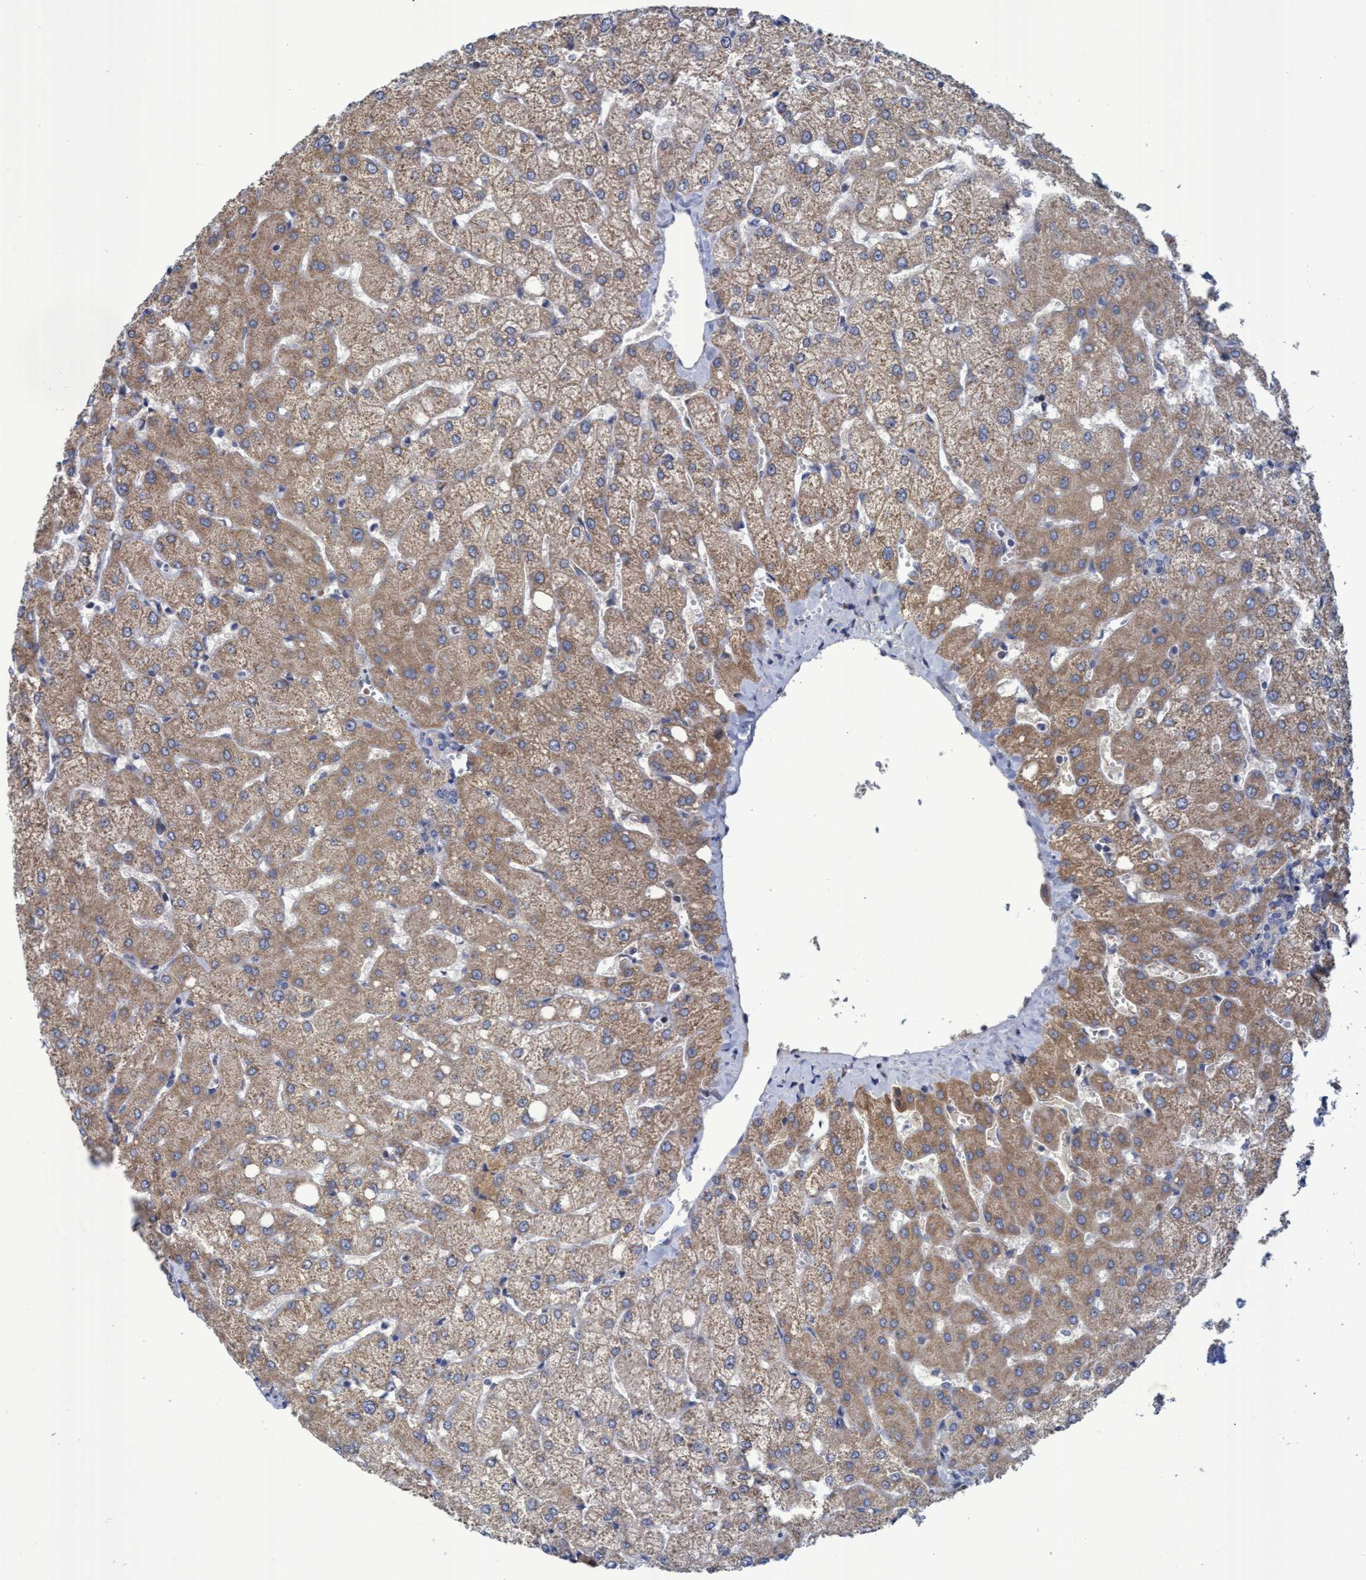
{"staining": {"intensity": "negative", "quantity": "none", "location": "none"}, "tissue": "liver", "cell_type": "Cholangiocytes", "image_type": "normal", "snomed": [{"axis": "morphology", "description": "Normal tissue, NOS"}, {"axis": "topography", "description": "Liver"}], "caption": "This image is of benign liver stained with immunohistochemistry (IHC) to label a protein in brown with the nuclei are counter-stained blue. There is no staining in cholangiocytes.", "gene": "NAT16", "patient": {"sex": "female", "age": 54}}